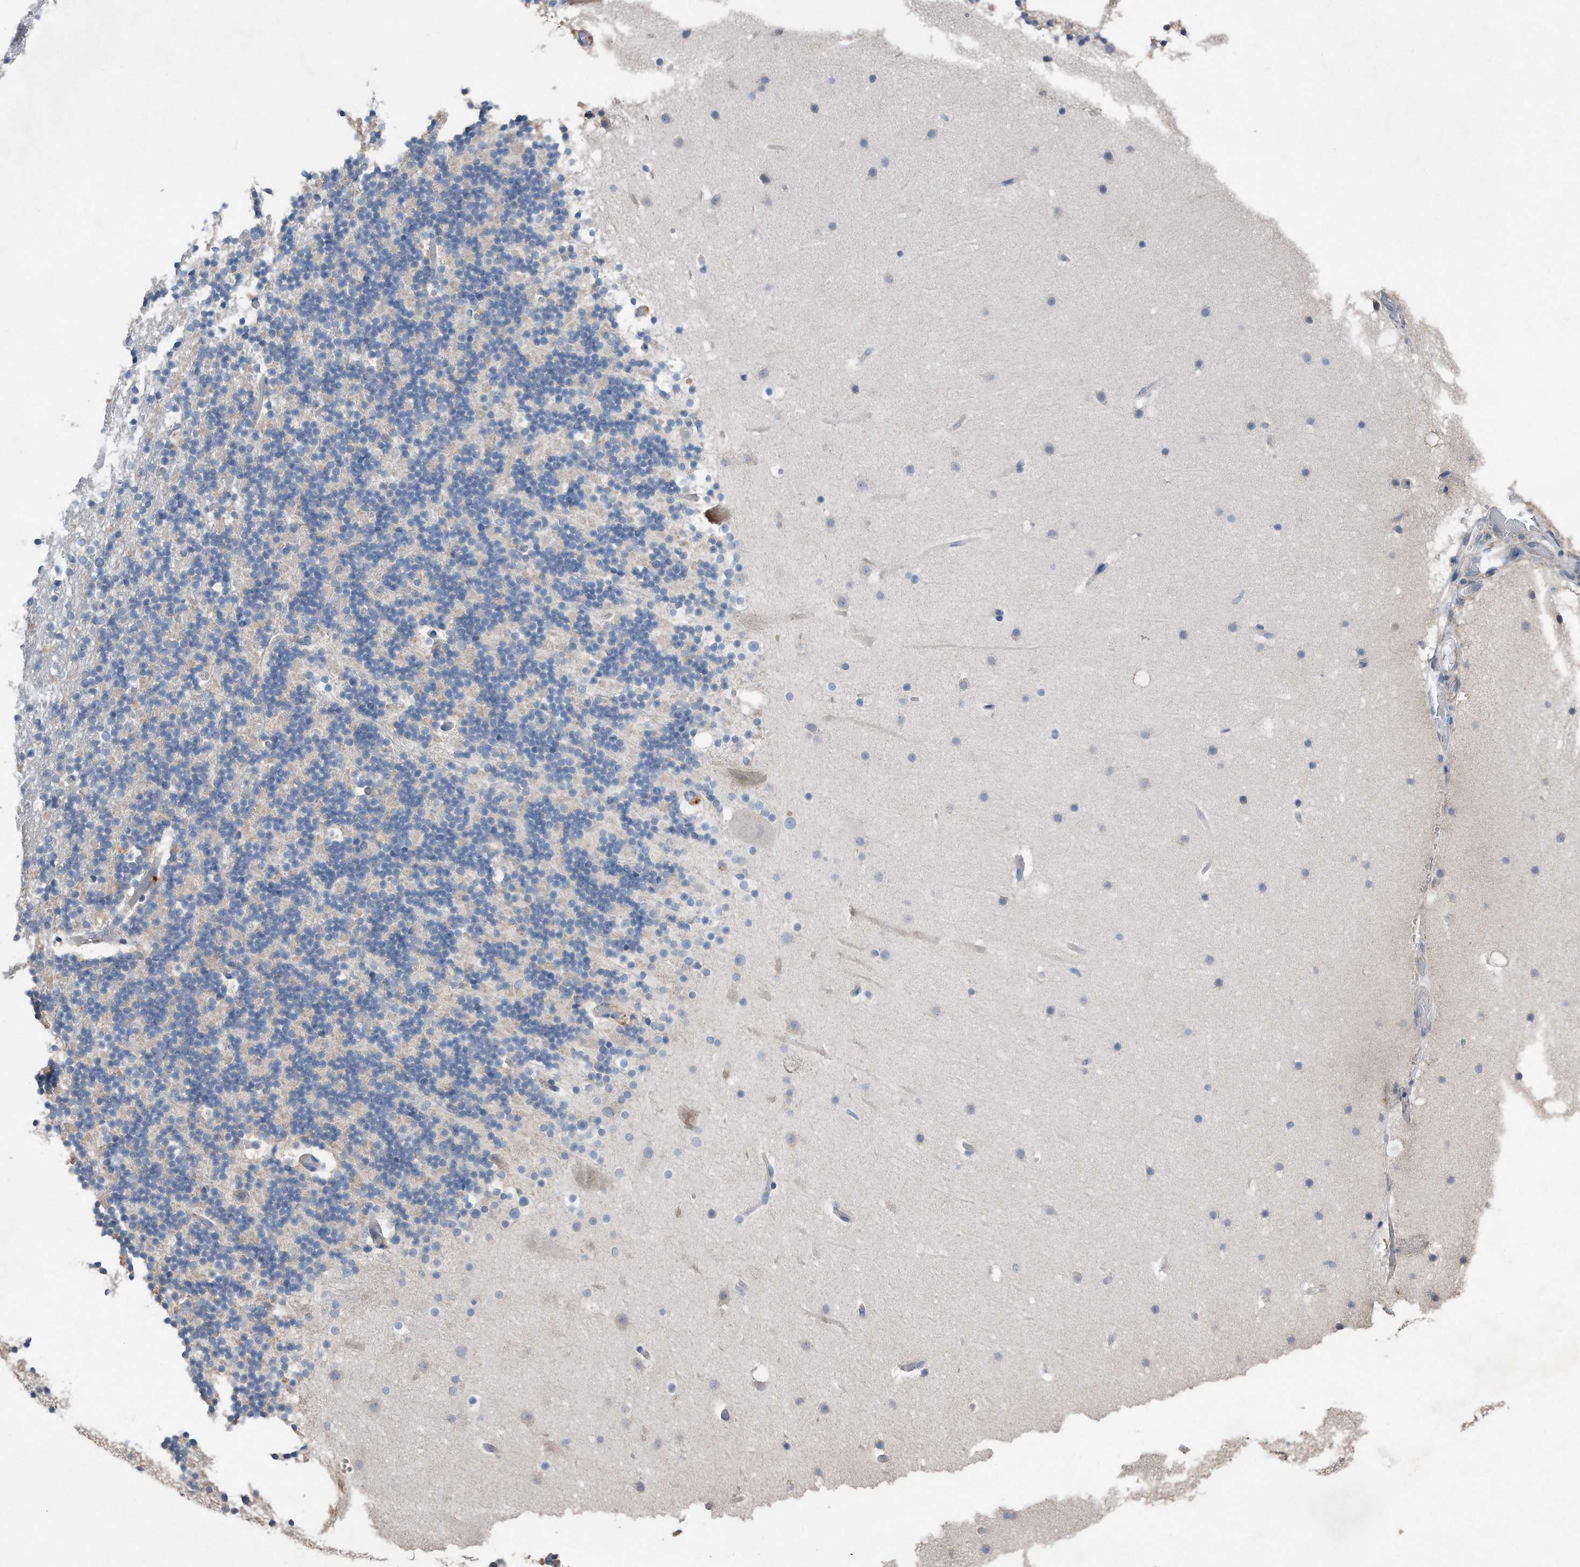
{"staining": {"intensity": "negative", "quantity": "none", "location": "none"}, "tissue": "cerebellum", "cell_type": "Cells in granular layer", "image_type": "normal", "snomed": [{"axis": "morphology", "description": "Normal tissue, NOS"}, {"axis": "topography", "description": "Cerebellum"}], "caption": "DAB immunohistochemical staining of unremarkable human cerebellum displays no significant expression in cells in granular layer.", "gene": "ZNF772", "patient": {"sex": "male", "age": 57}}